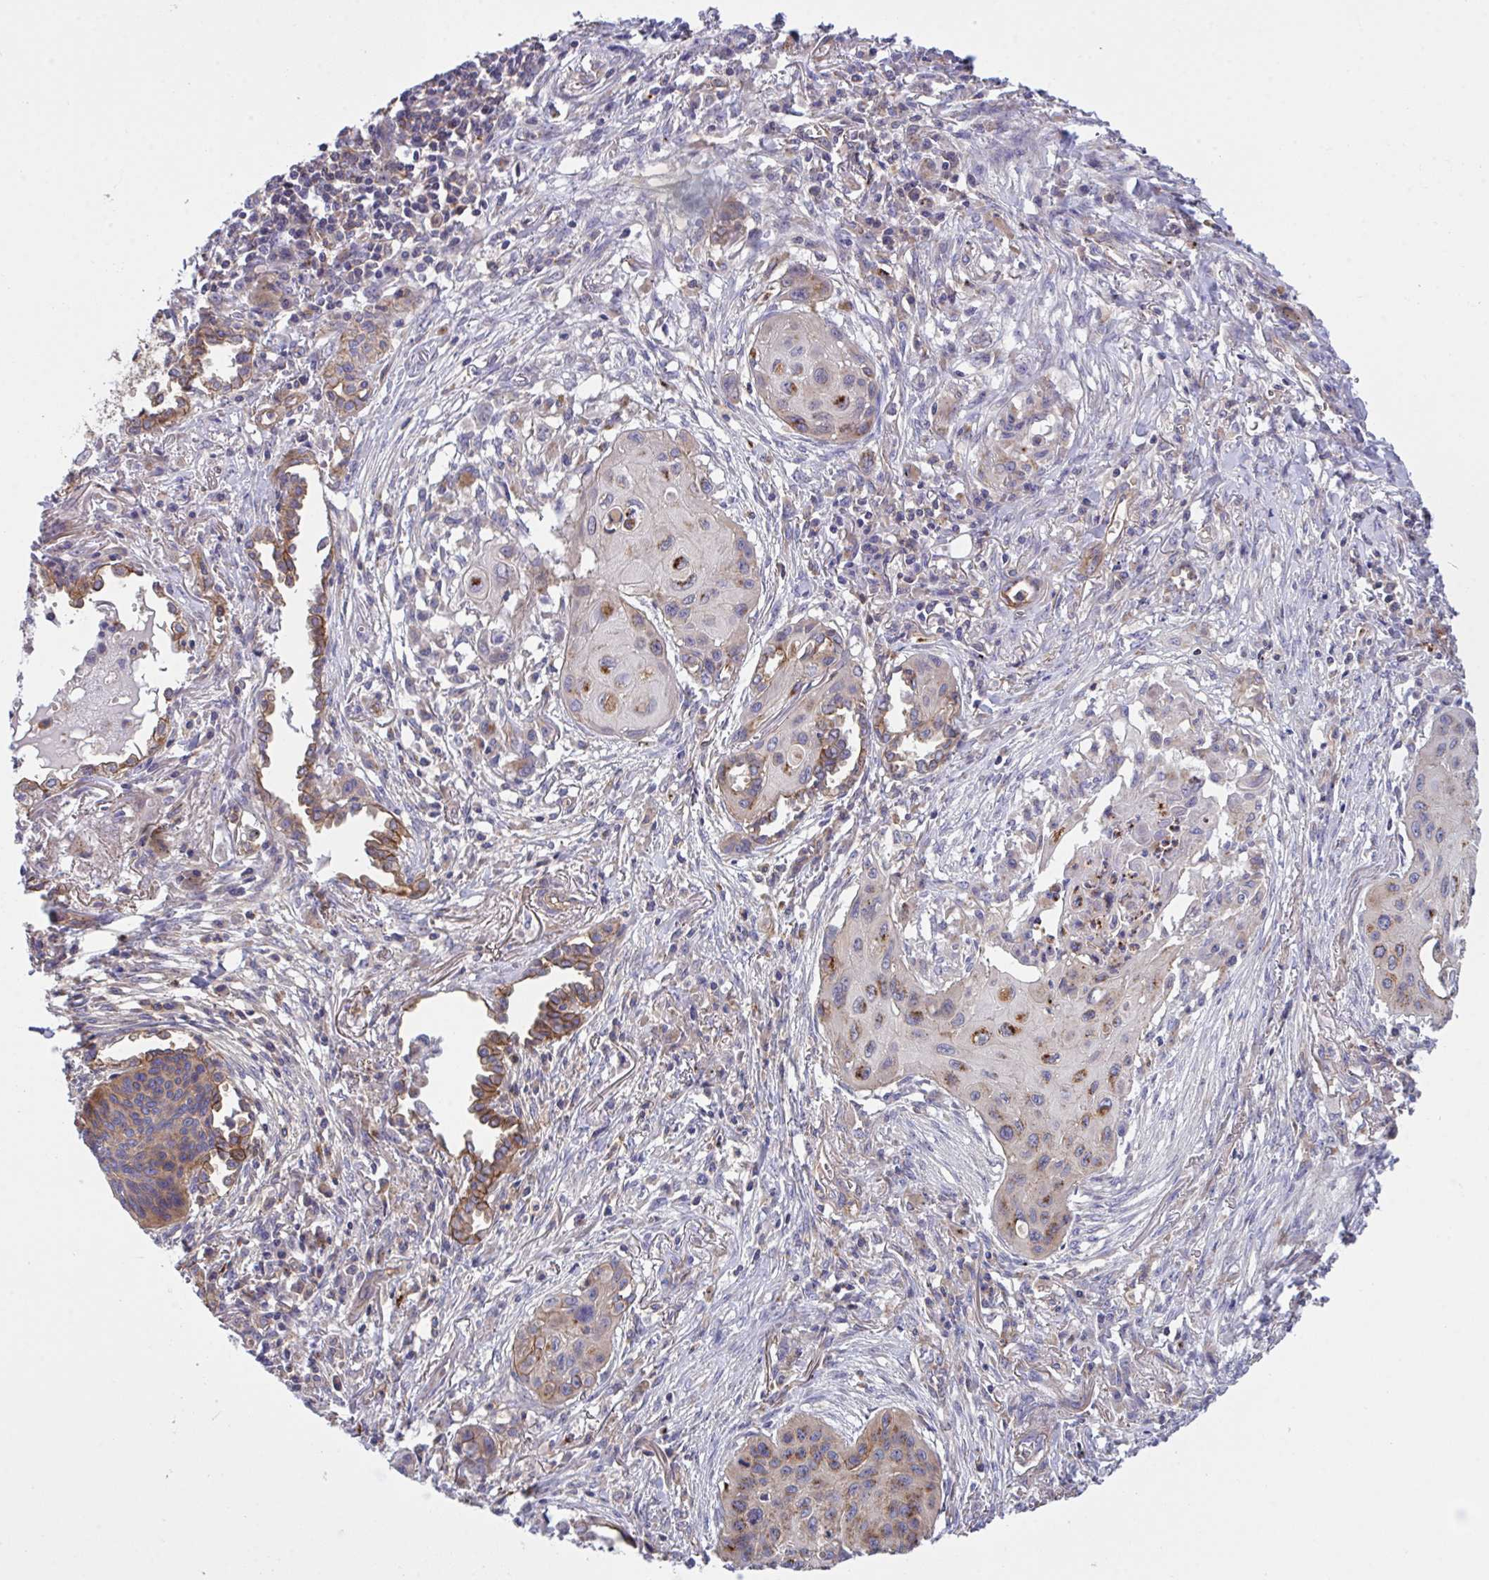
{"staining": {"intensity": "moderate", "quantity": "25%-75%", "location": "cytoplasmic/membranous"}, "tissue": "lung cancer", "cell_type": "Tumor cells", "image_type": "cancer", "snomed": [{"axis": "morphology", "description": "Squamous cell carcinoma, NOS"}, {"axis": "topography", "description": "Lung"}], "caption": "Brown immunohistochemical staining in human squamous cell carcinoma (lung) displays moderate cytoplasmic/membranous staining in about 25%-75% of tumor cells. The protein is stained brown, and the nuclei are stained in blue (DAB (3,3'-diaminobenzidine) IHC with brightfield microscopy, high magnification).", "gene": "C4orf36", "patient": {"sex": "male", "age": 71}}